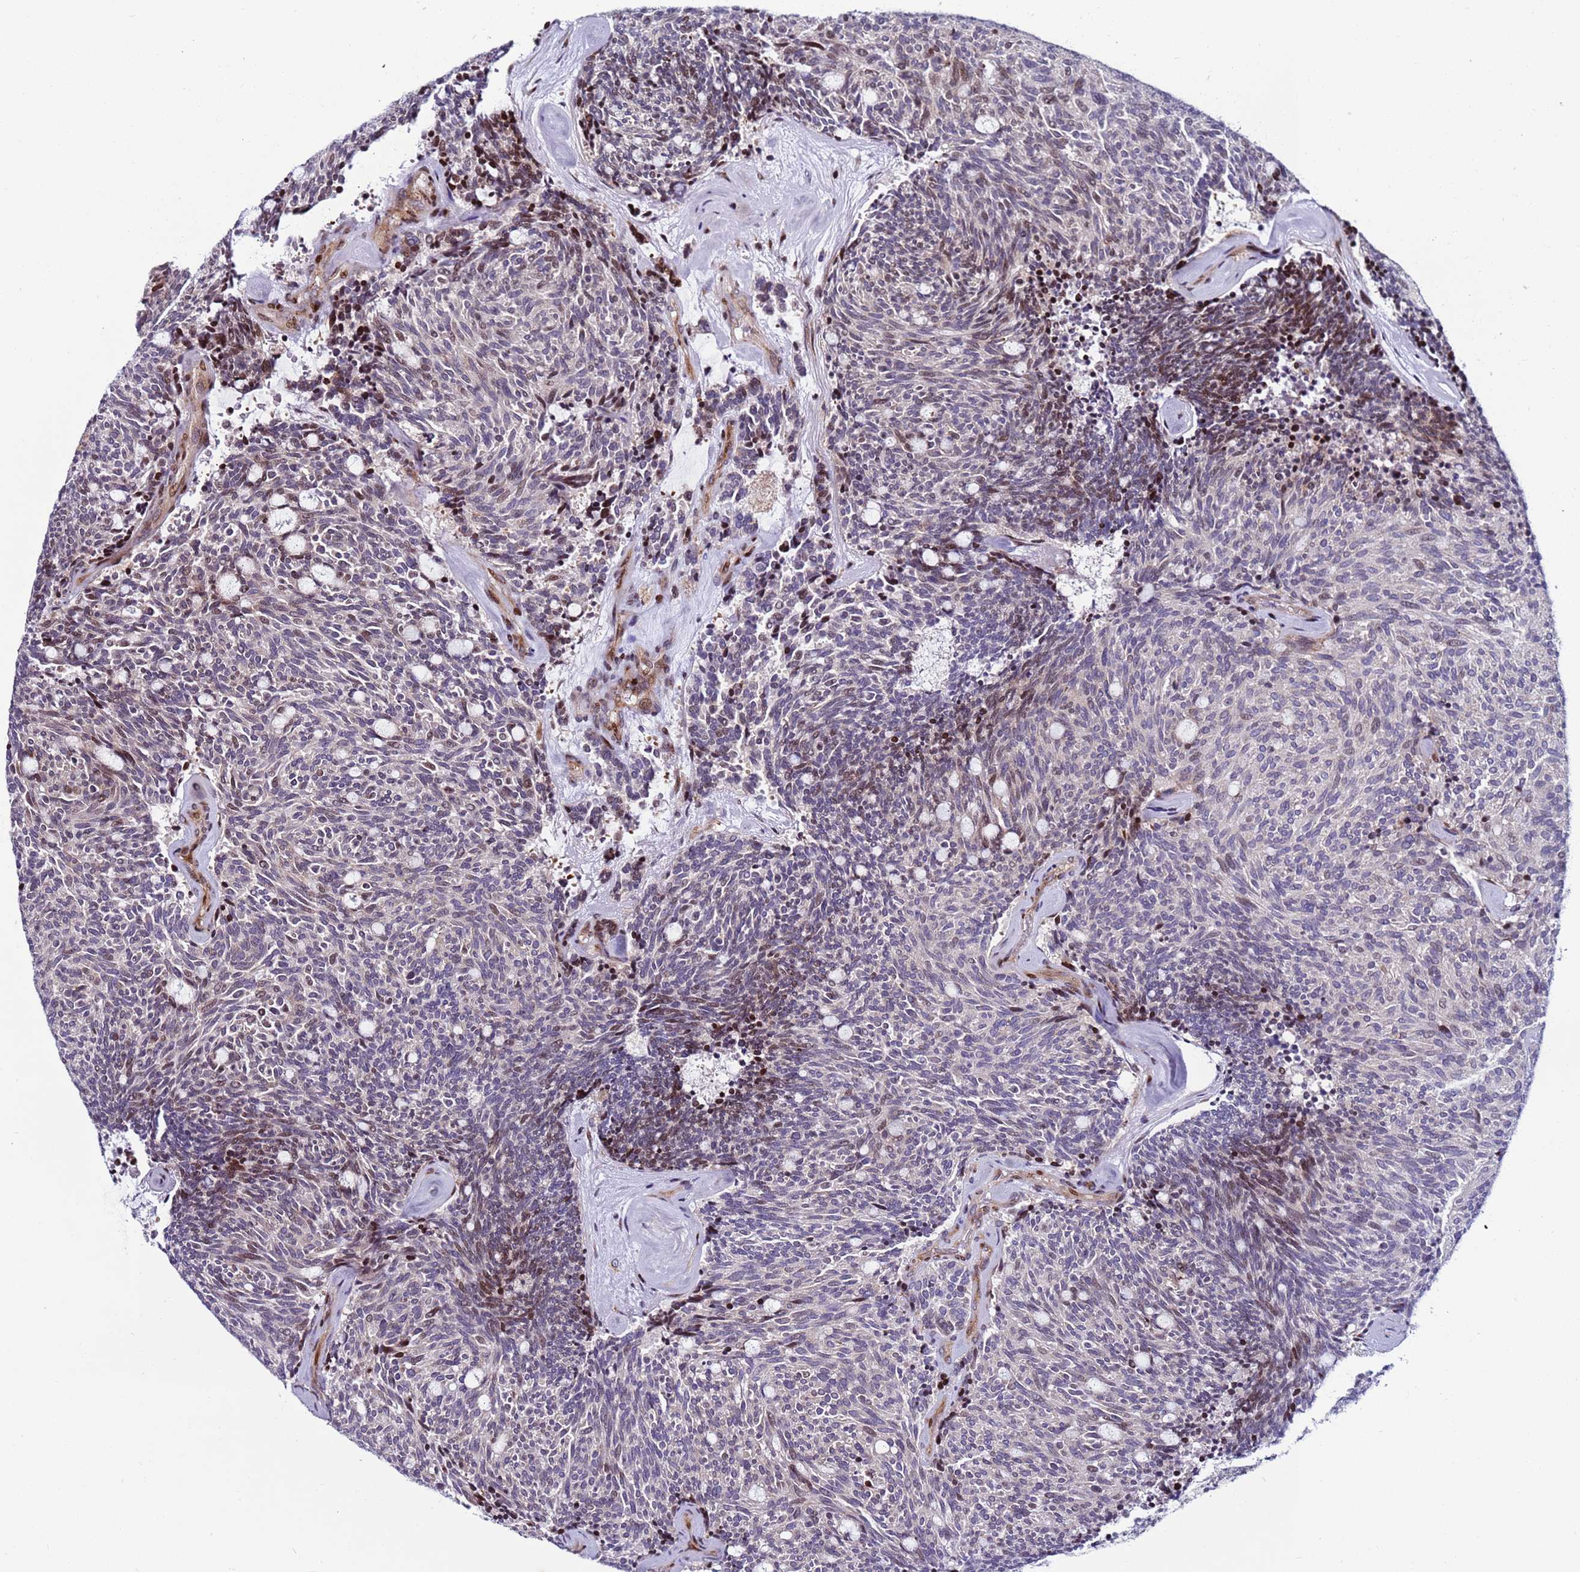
{"staining": {"intensity": "moderate", "quantity": "<25%", "location": "nuclear"}, "tissue": "carcinoid", "cell_type": "Tumor cells", "image_type": "cancer", "snomed": [{"axis": "morphology", "description": "Carcinoid, malignant, NOS"}, {"axis": "topography", "description": "Pancreas"}], "caption": "Immunohistochemical staining of carcinoid demonstrates low levels of moderate nuclear protein positivity in approximately <25% of tumor cells. (Brightfield microscopy of DAB IHC at high magnification).", "gene": "WBP11", "patient": {"sex": "female", "age": 54}}